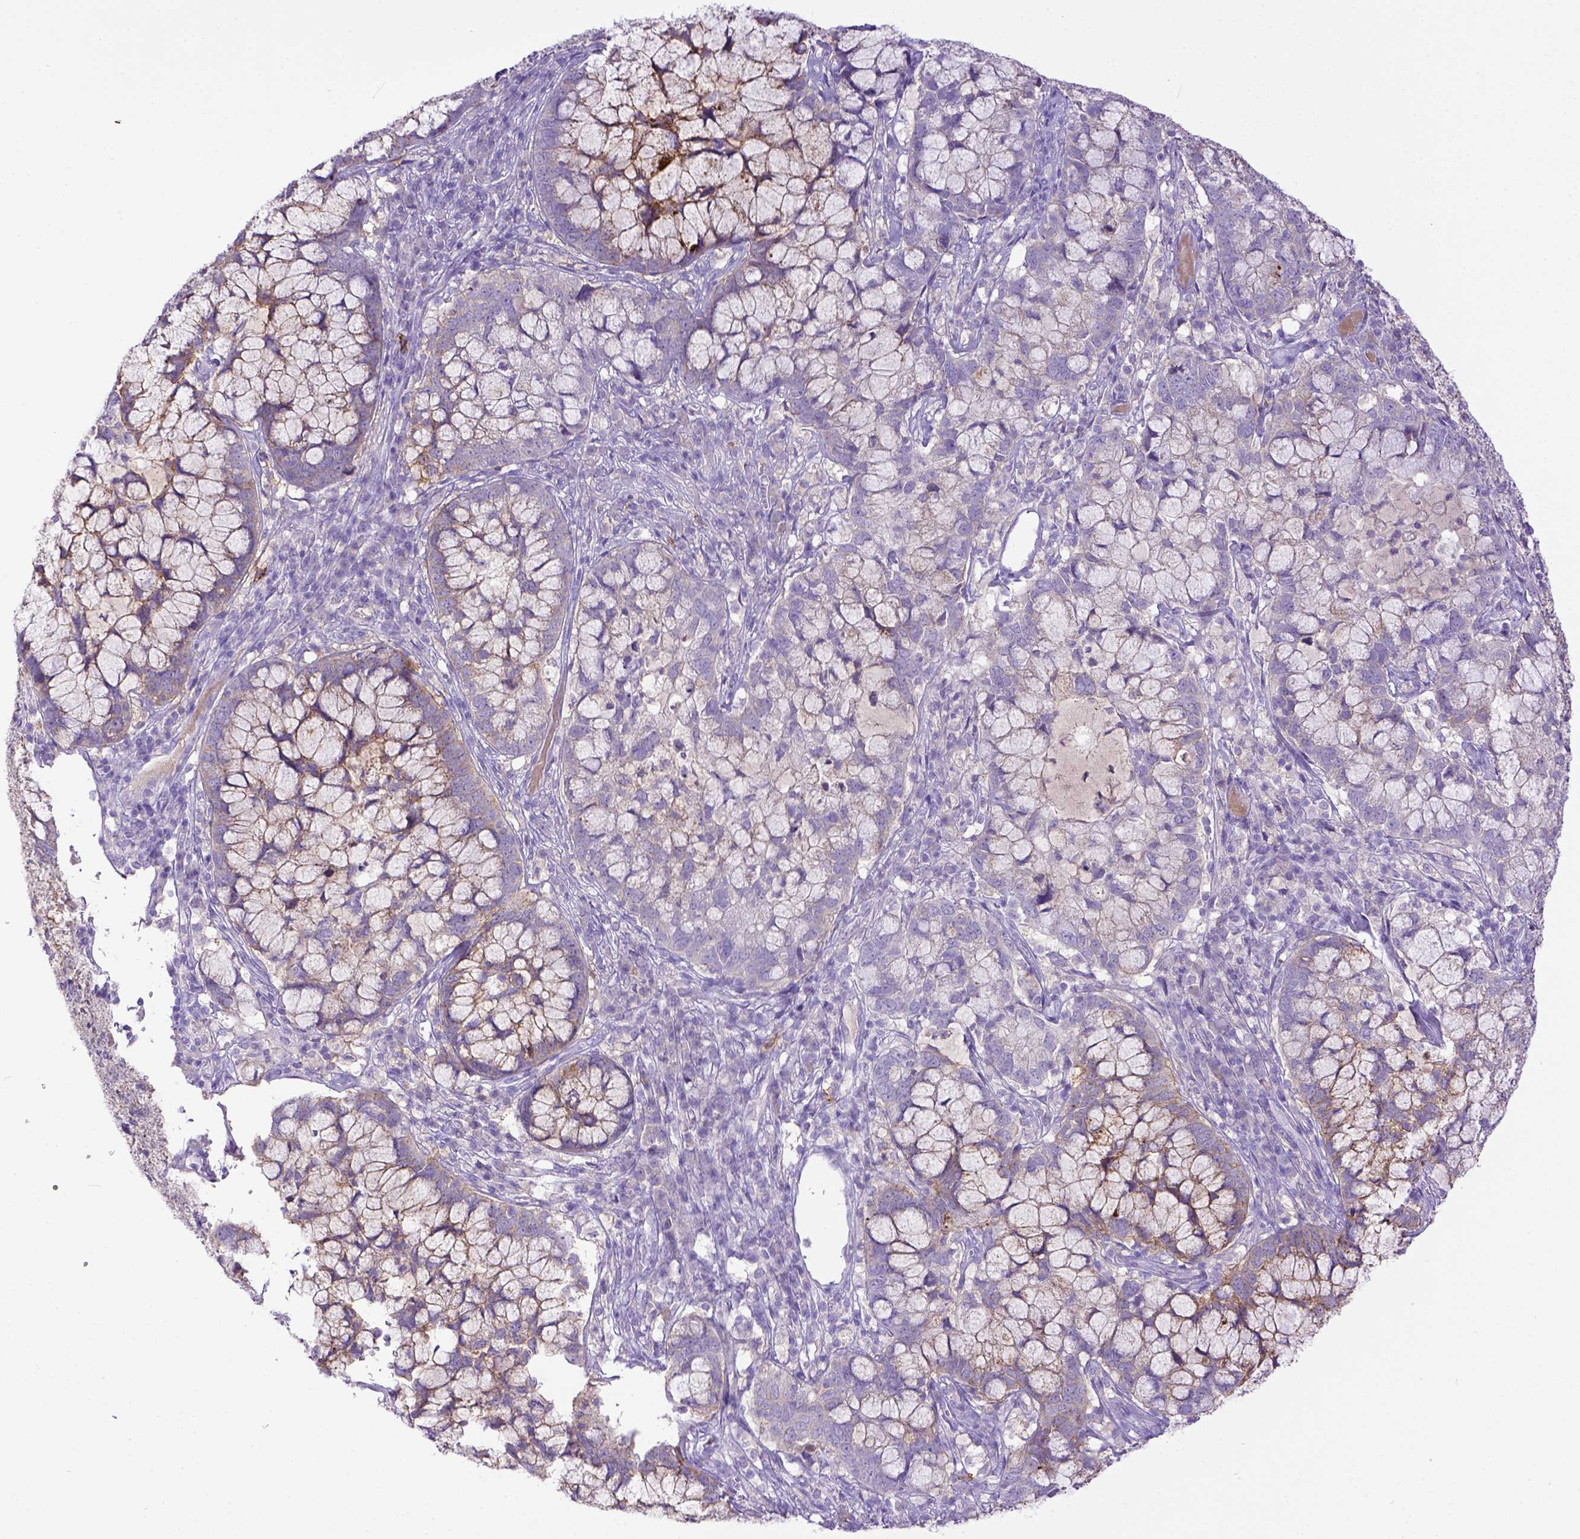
{"staining": {"intensity": "moderate", "quantity": "25%-75%", "location": "cytoplasmic/membranous"}, "tissue": "cervical cancer", "cell_type": "Tumor cells", "image_type": "cancer", "snomed": [{"axis": "morphology", "description": "Adenocarcinoma, NOS"}, {"axis": "topography", "description": "Cervix"}], "caption": "Protein expression analysis of human cervical cancer (adenocarcinoma) reveals moderate cytoplasmic/membranous expression in about 25%-75% of tumor cells. (brown staining indicates protein expression, while blue staining denotes nuclei).", "gene": "KIT", "patient": {"sex": "female", "age": 40}}